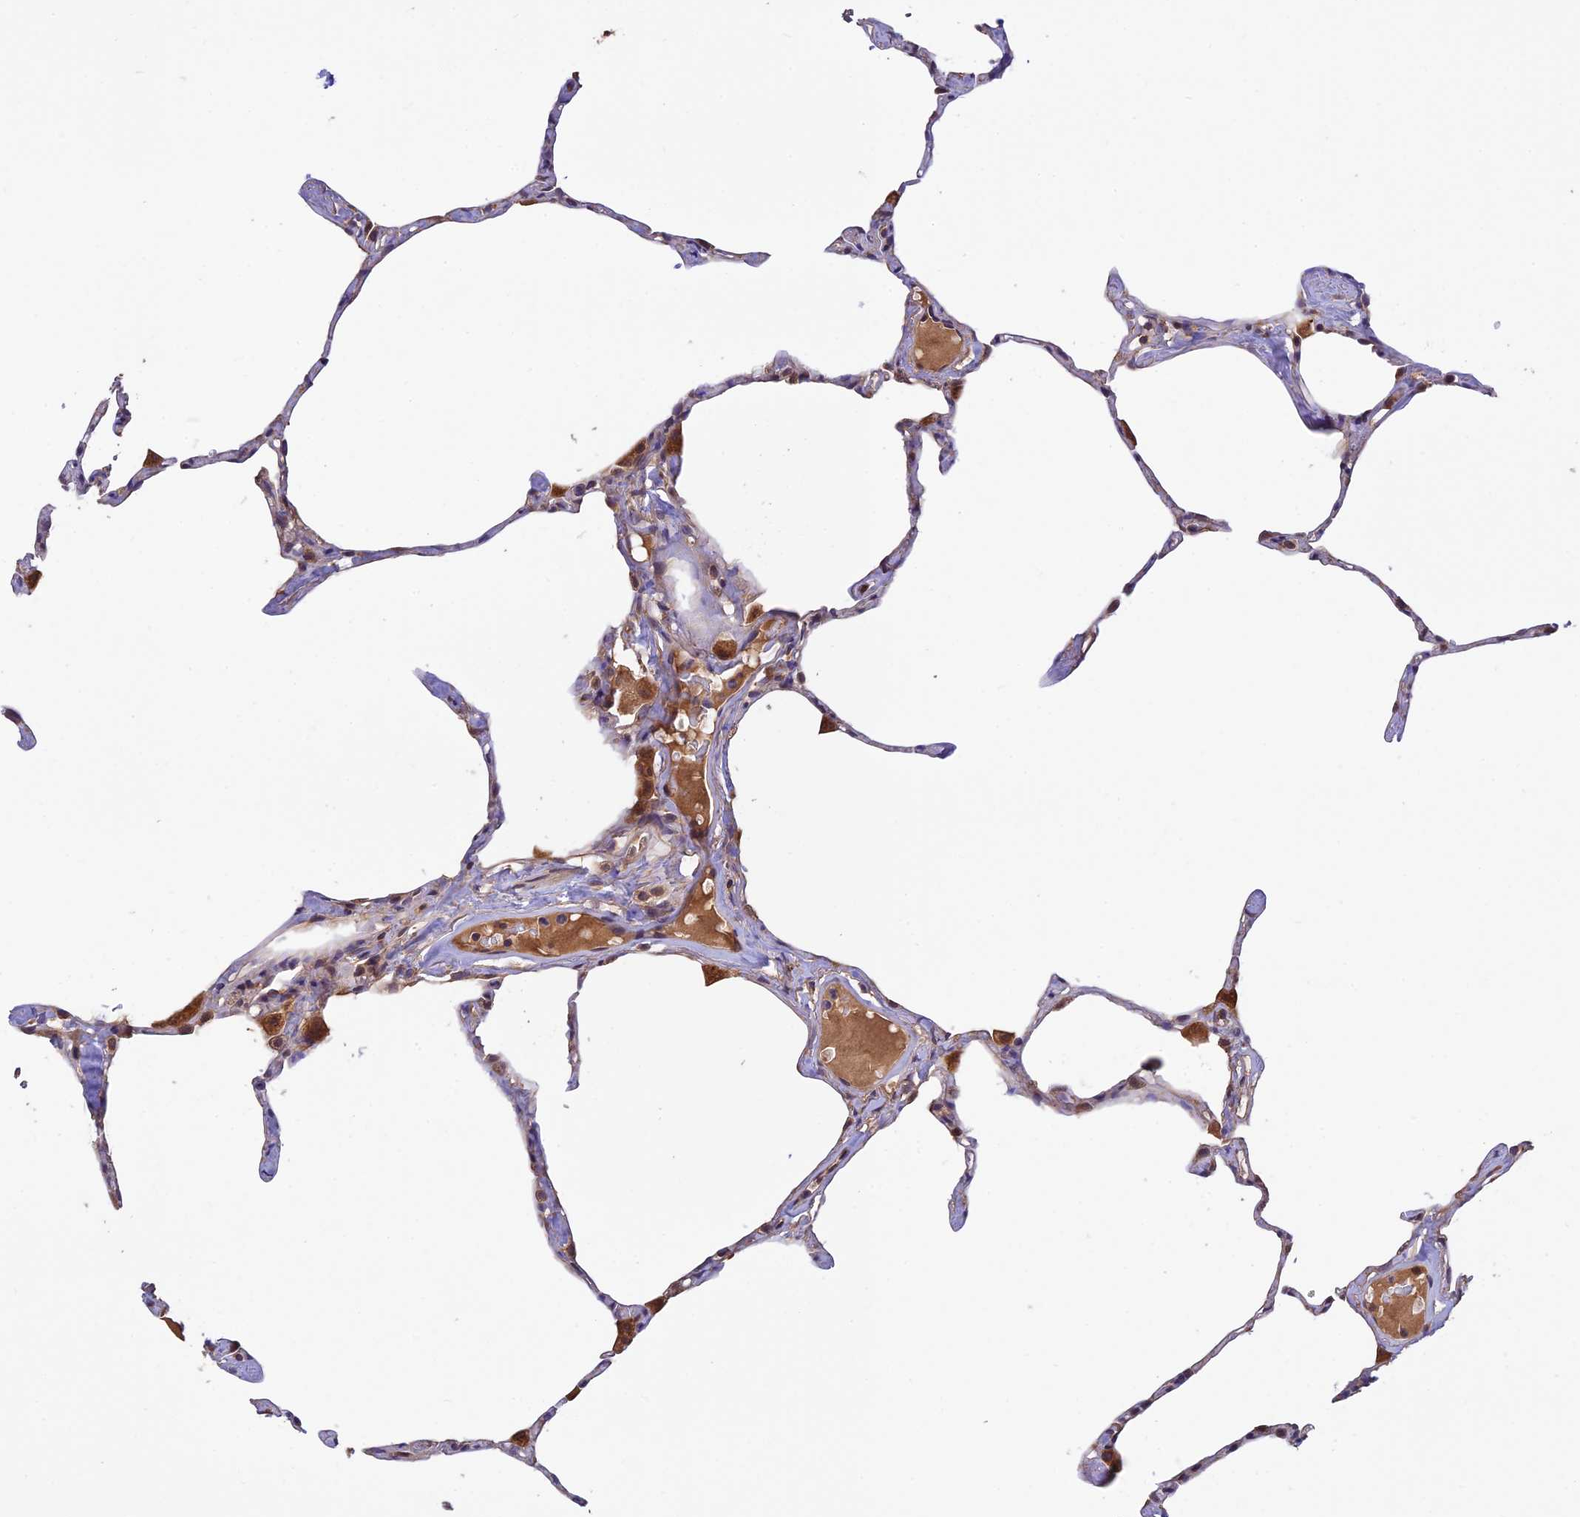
{"staining": {"intensity": "moderate", "quantity": "<25%", "location": "cytoplasmic/membranous"}, "tissue": "lung", "cell_type": "Alveolar cells", "image_type": "normal", "snomed": [{"axis": "morphology", "description": "Normal tissue, NOS"}, {"axis": "topography", "description": "Lung"}], "caption": "Immunohistochemical staining of unremarkable human lung demonstrates moderate cytoplasmic/membranous protein positivity in approximately <25% of alveolar cells. (DAB (3,3'-diaminobenzidine) IHC with brightfield microscopy, high magnification).", "gene": "MNS1", "patient": {"sex": "male", "age": 65}}